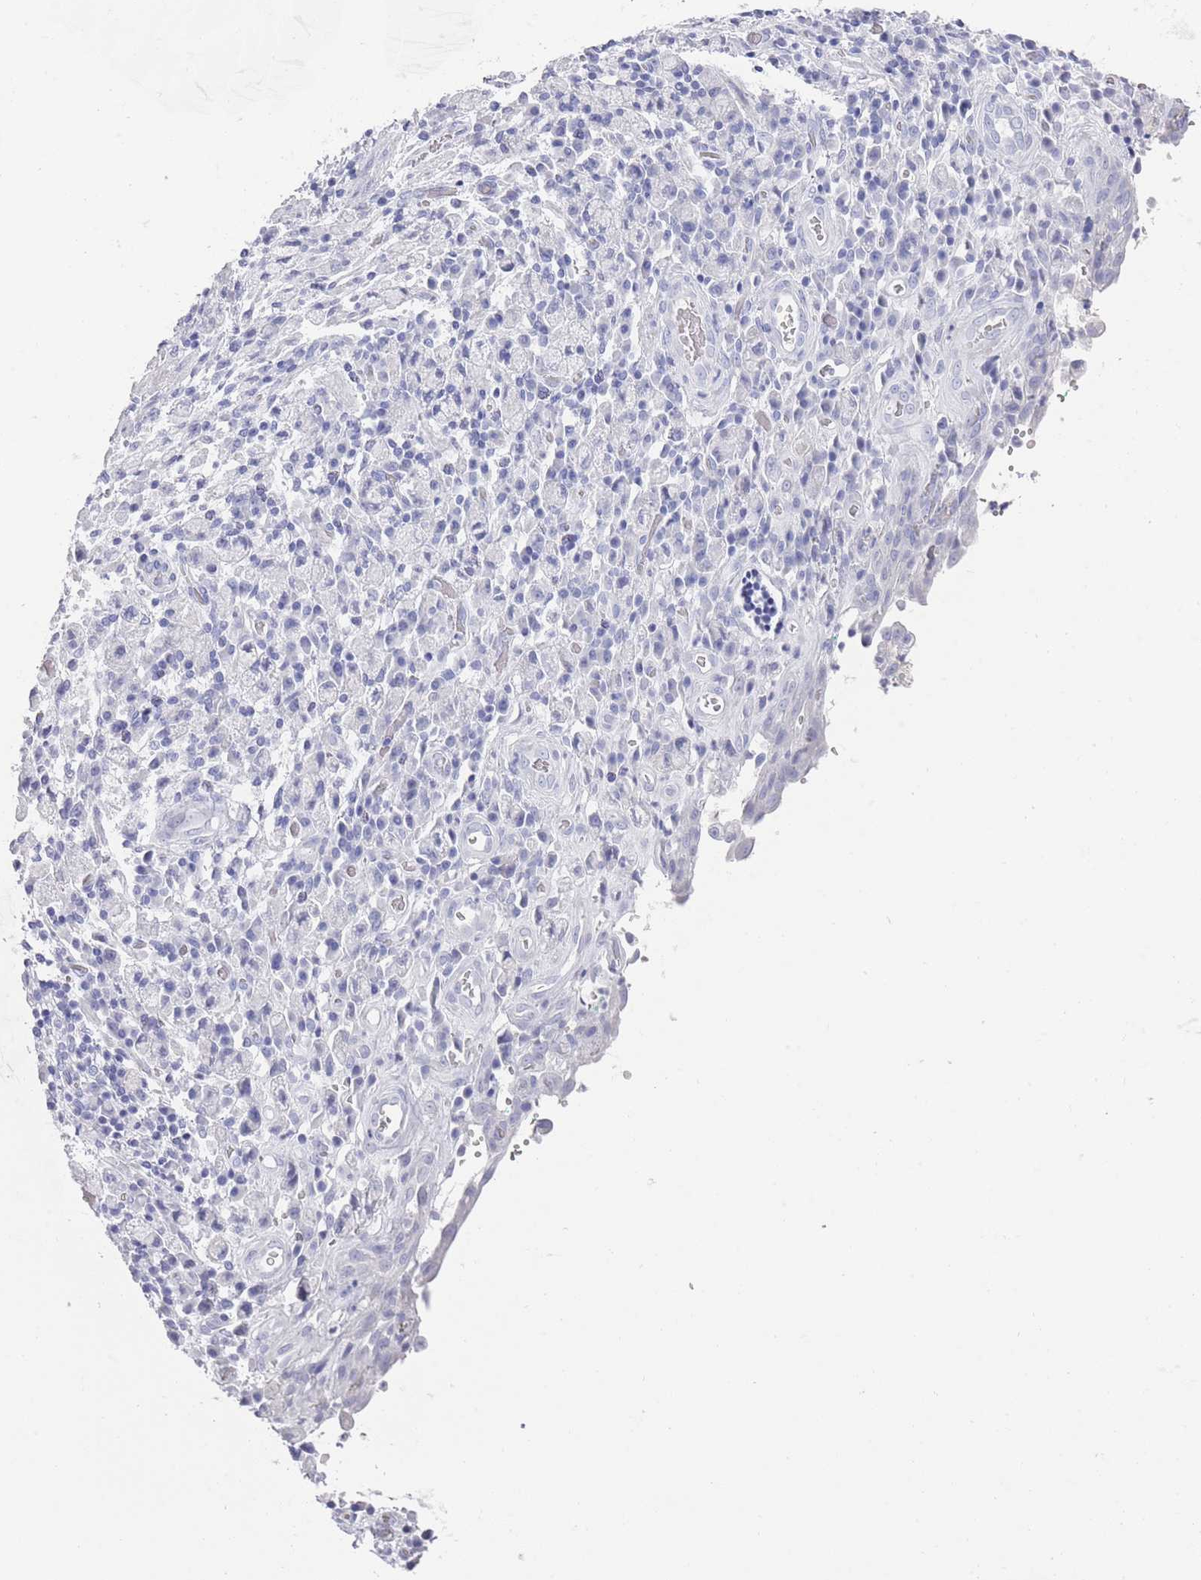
{"staining": {"intensity": "negative", "quantity": "none", "location": "none"}, "tissue": "stomach cancer", "cell_type": "Tumor cells", "image_type": "cancer", "snomed": [{"axis": "morphology", "description": "Adenocarcinoma, NOS"}, {"axis": "topography", "description": "Stomach"}], "caption": "Immunohistochemistry (IHC) image of neoplastic tissue: human stomach adenocarcinoma stained with DAB reveals no significant protein expression in tumor cells.", "gene": "RAB2B", "patient": {"sex": "male", "age": 77}}